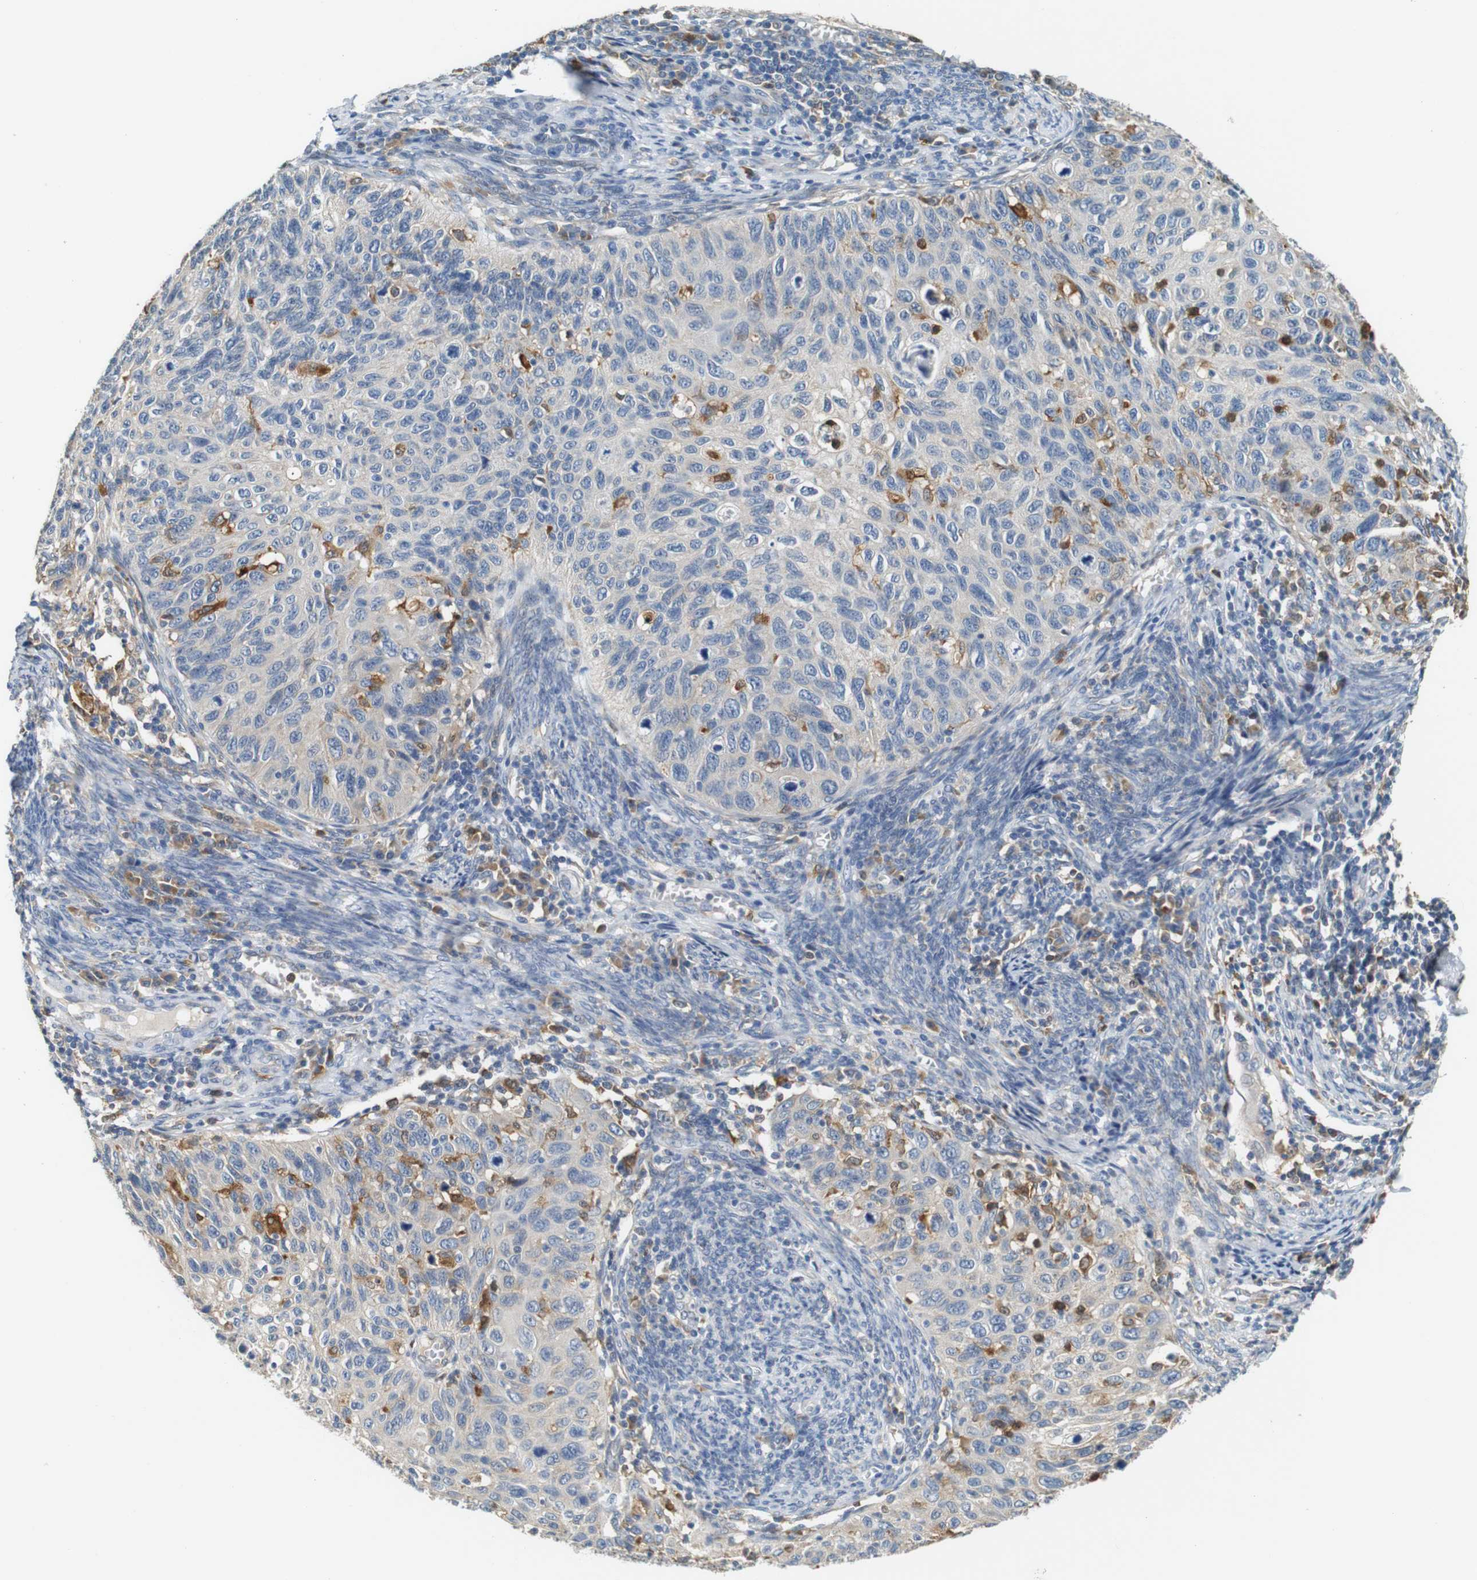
{"staining": {"intensity": "negative", "quantity": "none", "location": "none"}, "tissue": "cervical cancer", "cell_type": "Tumor cells", "image_type": "cancer", "snomed": [{"axis": "morphology", "description": "Squamous cell carcinoma, NOS"}, {"axis": "topography", "description": "Cervix"}], "caption": "Immunohistochemistry (IHC) micrograph of neoplastic tissue: cervical squamous cell carcinoma stained with DAB (3,3'-diaminobenzidine) reveals no significant protein positivity in tumor cells. Nuclei are stained in blue.", "gene": "NEBL", "patient": {"sex": "female", "age": 70}}